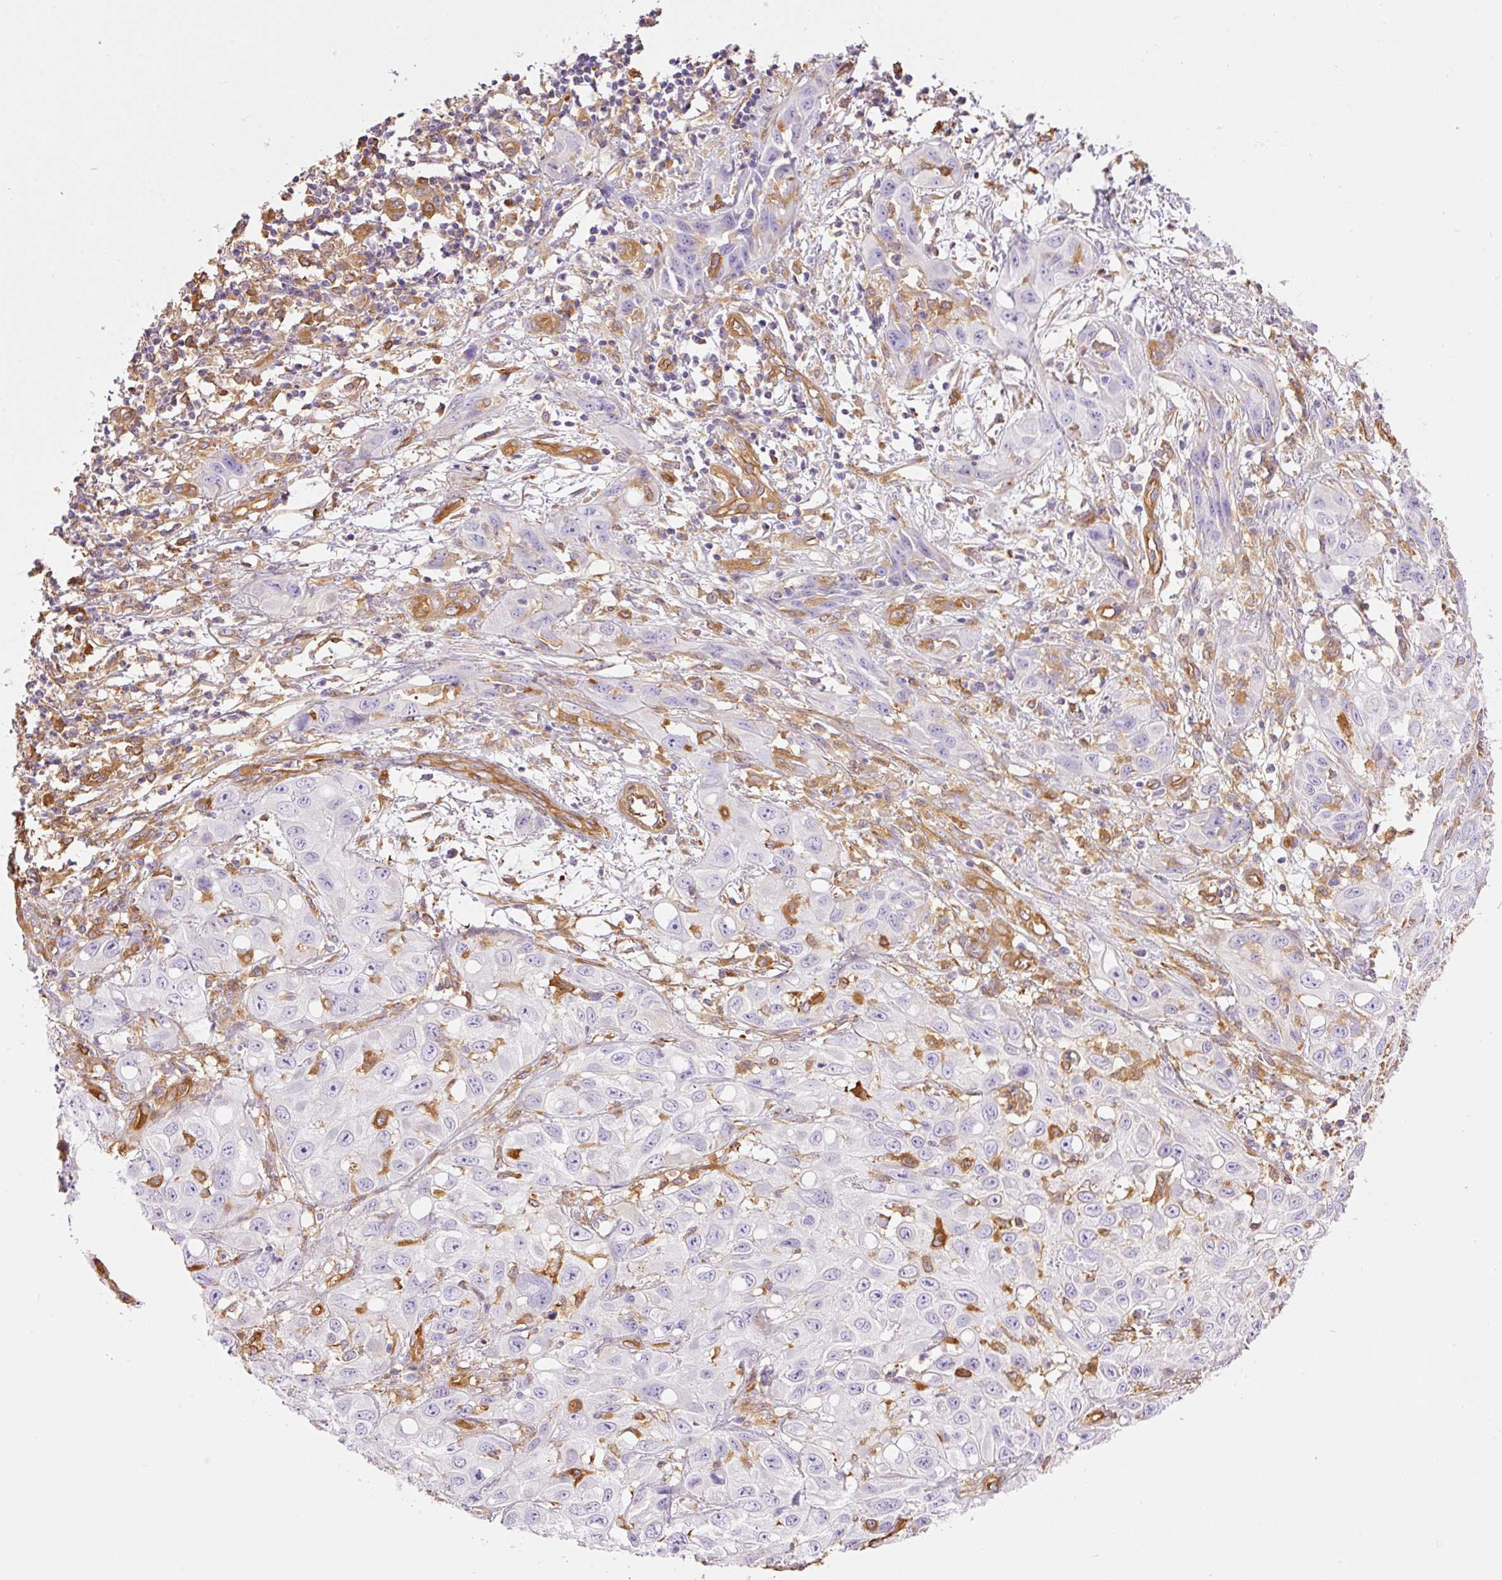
{"staining": {"intensity": "negative", "quantity": "none", "location": "none"}, "tissue": "skin cancer", "cell_type": "Tumor cells", "image_type": "cancer", "snomed": [{"axis": "morphology", "description": "Squamous cell carcinoma, NOS"}, {"axis": "topography", "description": "Skin"}, {"axis": "topography", "description": "Vulva"}], "caption": "Tumor cells are negative for brown protein staining in skin cancer. (DAB immunohistochemistry (IHC) visualized using brightfield microscopy, high magnification).", "gene": "IL10RB", "patient": {"sex": "female", "age": 71}}